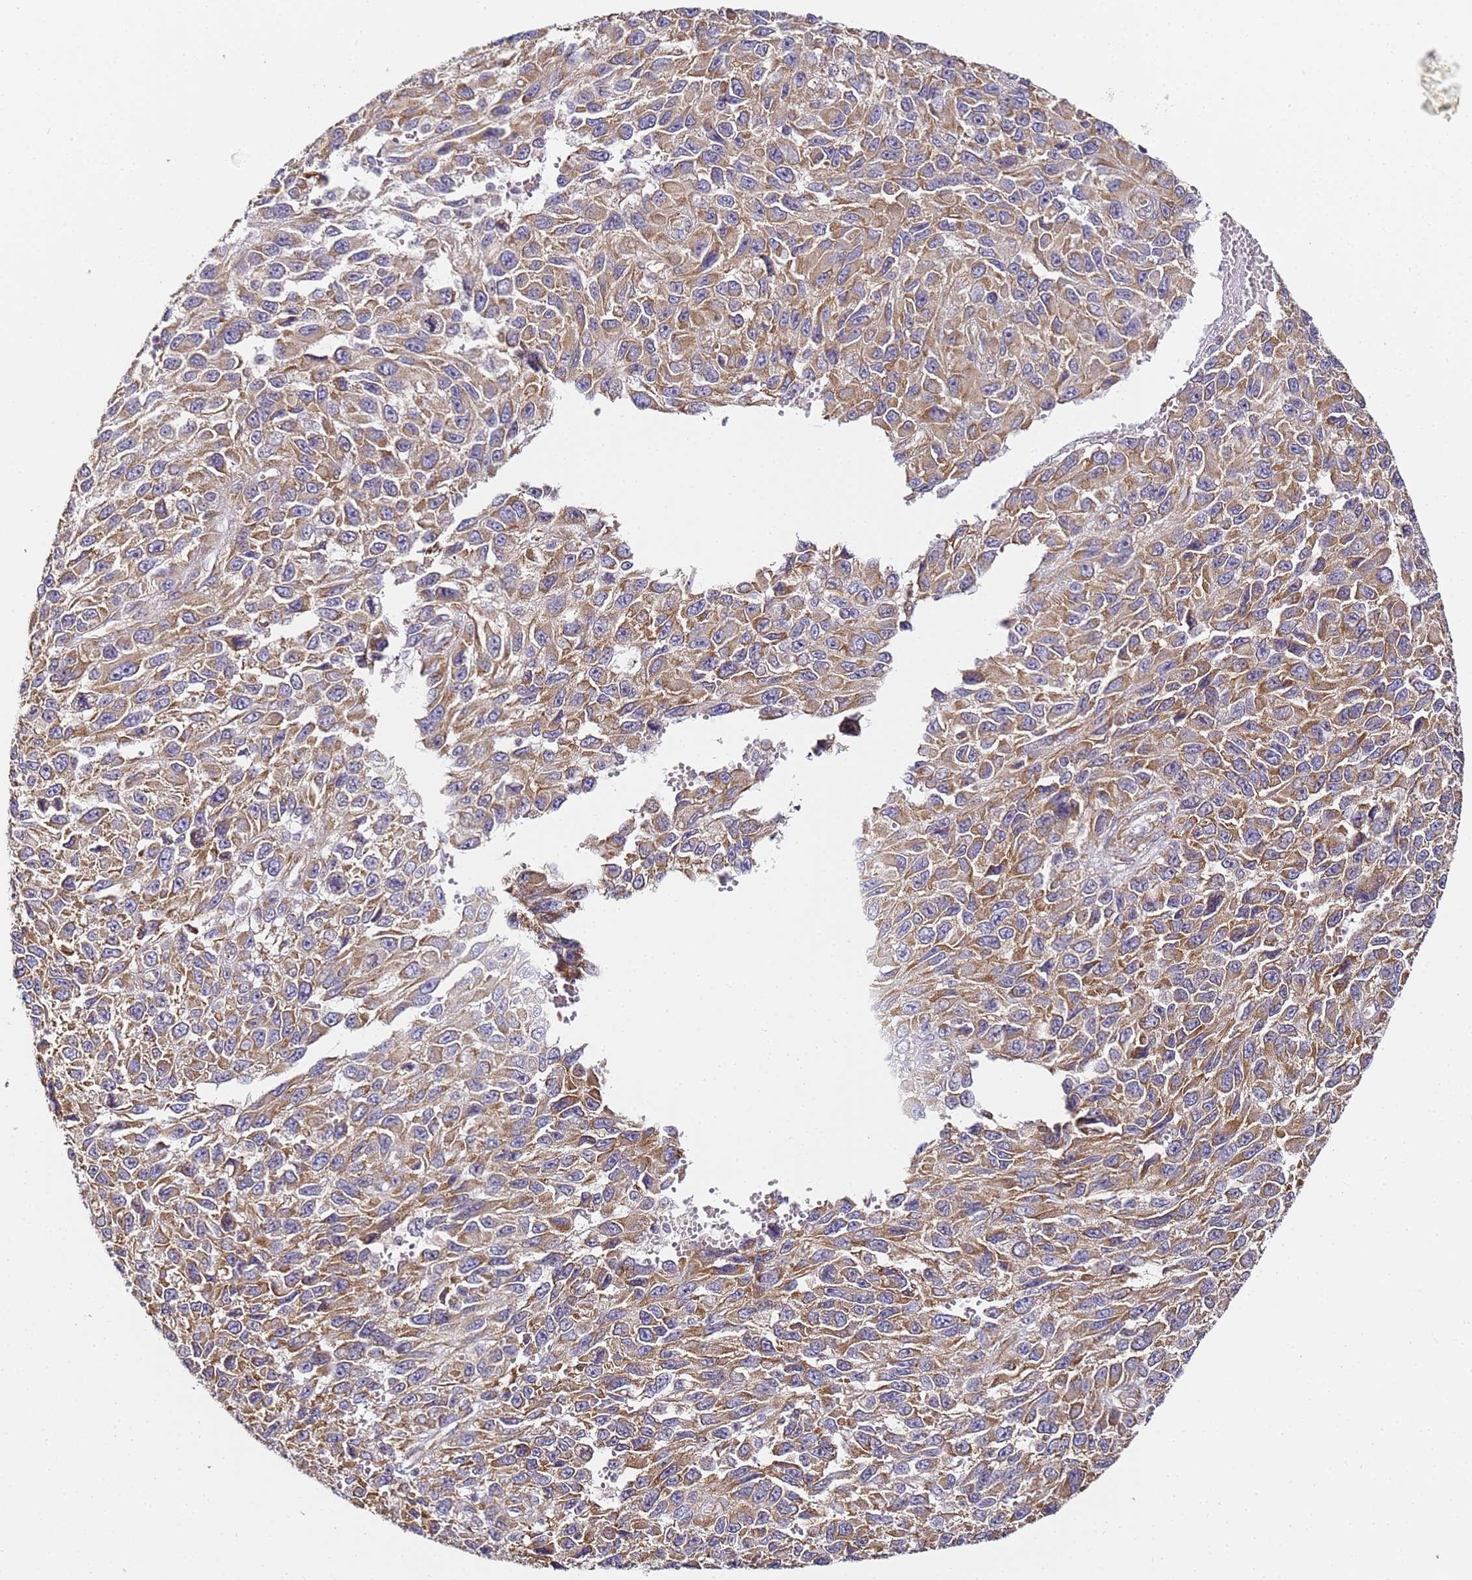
{"staining": {"intensity": "moderate", "quantity": ">75%", "location": "cytoplasmic/membranous"}, "tissue": "melanoma", "cell_type": "Tumor cells", "image_type": "cancer", "snomed": [{"axis": "morphology", "description": "Normal tissue, NOS"}, {"axis": "morphology", "description": "Malignant melanoma, NOS"}, {"axis": "topography", "description": "Skin"}], "caption": "High-power microscopy captured an immunohistochemistry photomicrograph of melanoma, revealing moderate cytoplasmic/membranous staining in approximately >75% of tumor cells. Nuclei are stained in blue.", "gene": "RPL13A", "patient": {"sex": "female", "age": 96}}